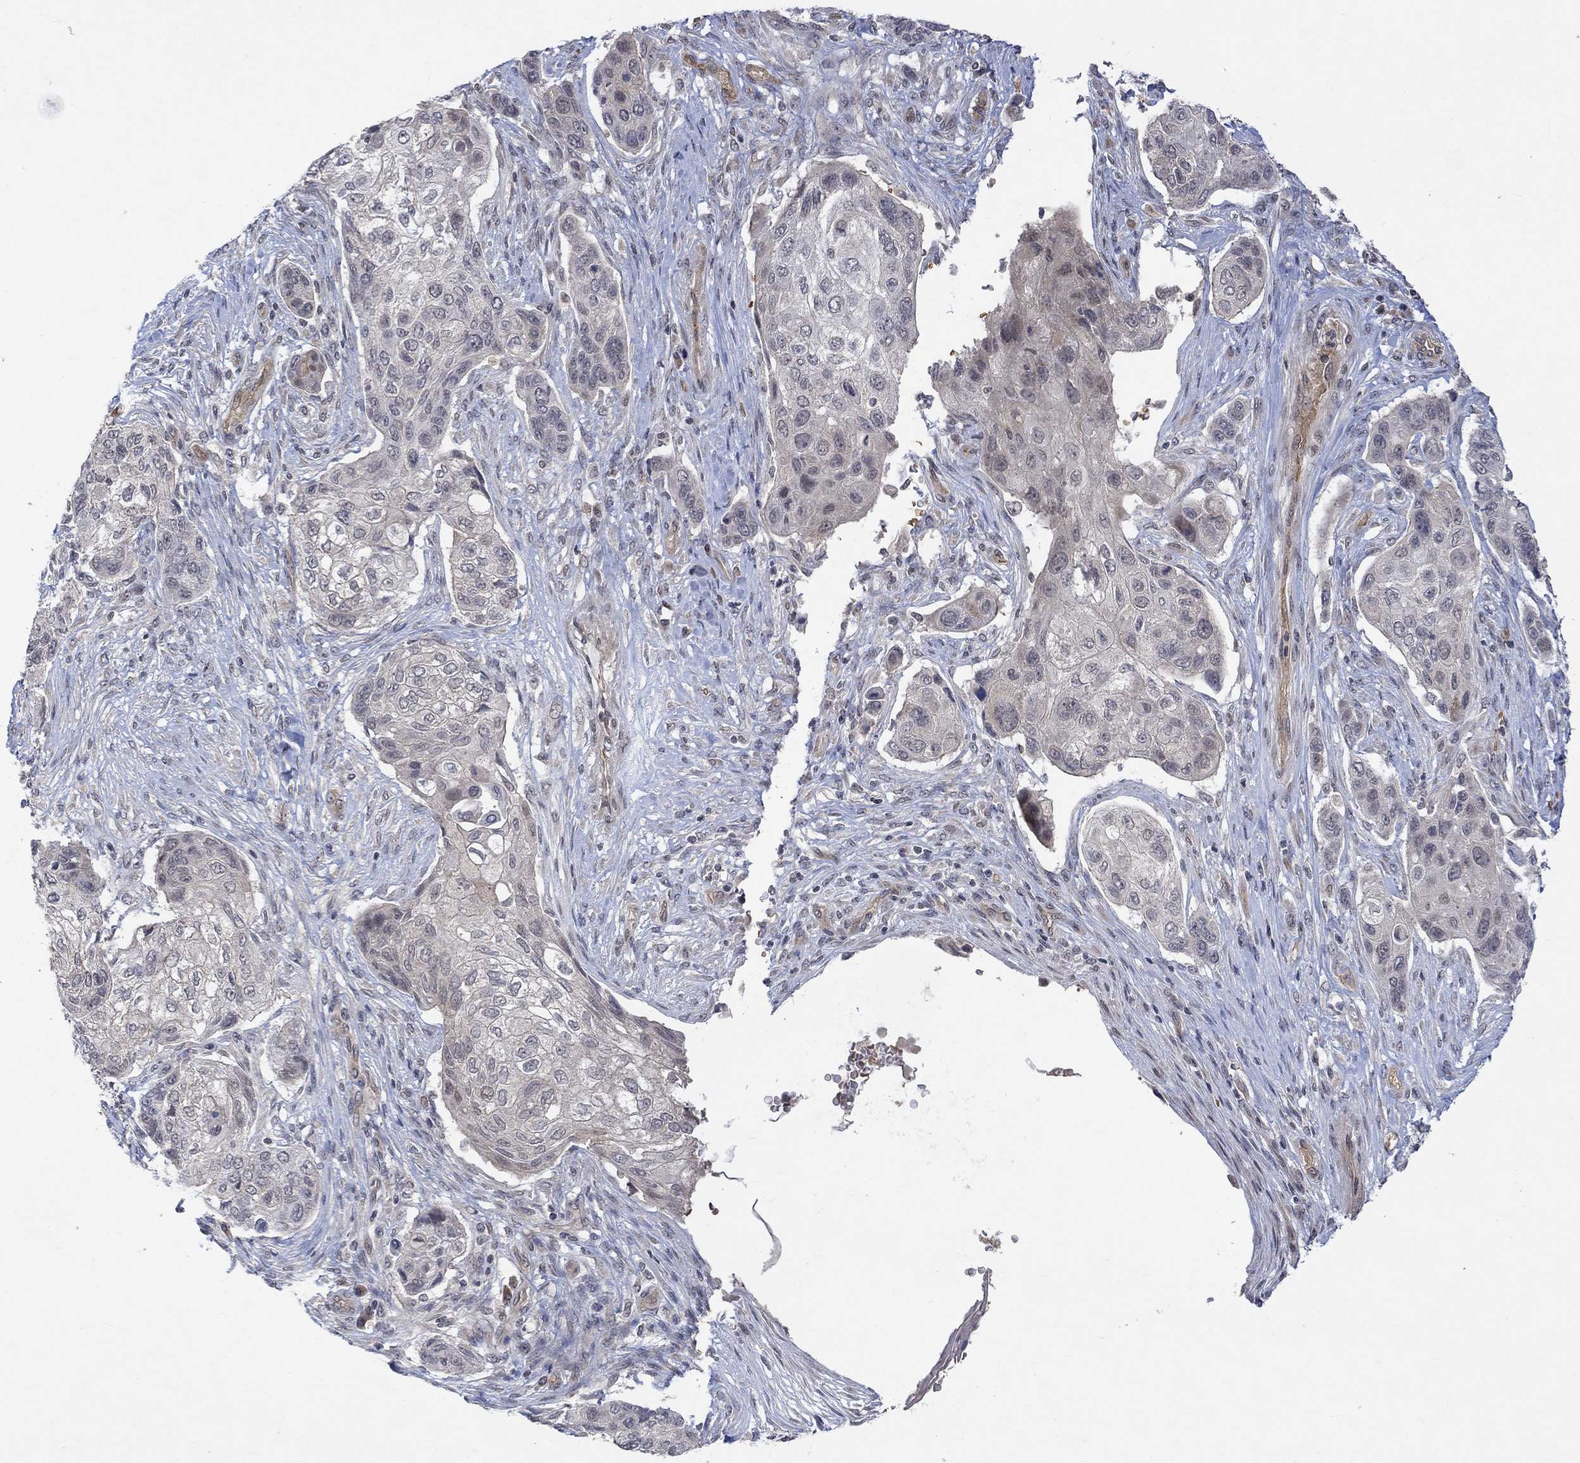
{"staining": {"intensity": "negative", "quantity": "none", "location": "none"}, "tissue": "lung cancer", "cell_type": "Tumor cells", "image_type": "cancer", "snomed": [{"axis": "morphology", "description": "Normal tissue, NOS"}, {"axis": "morphology", "description": "Squamous cell carcinoma, NOS"}, {"axis": "topography", "description": "Bronchus"}, {"axis": "topography", "description": "Lung"}], "caption": "IHC of human squamous cell carcinoma (lung) shows no expression in tumor cells.", "gene": "GRIN2D", "patient": {"sex": "male", "age": 69}}